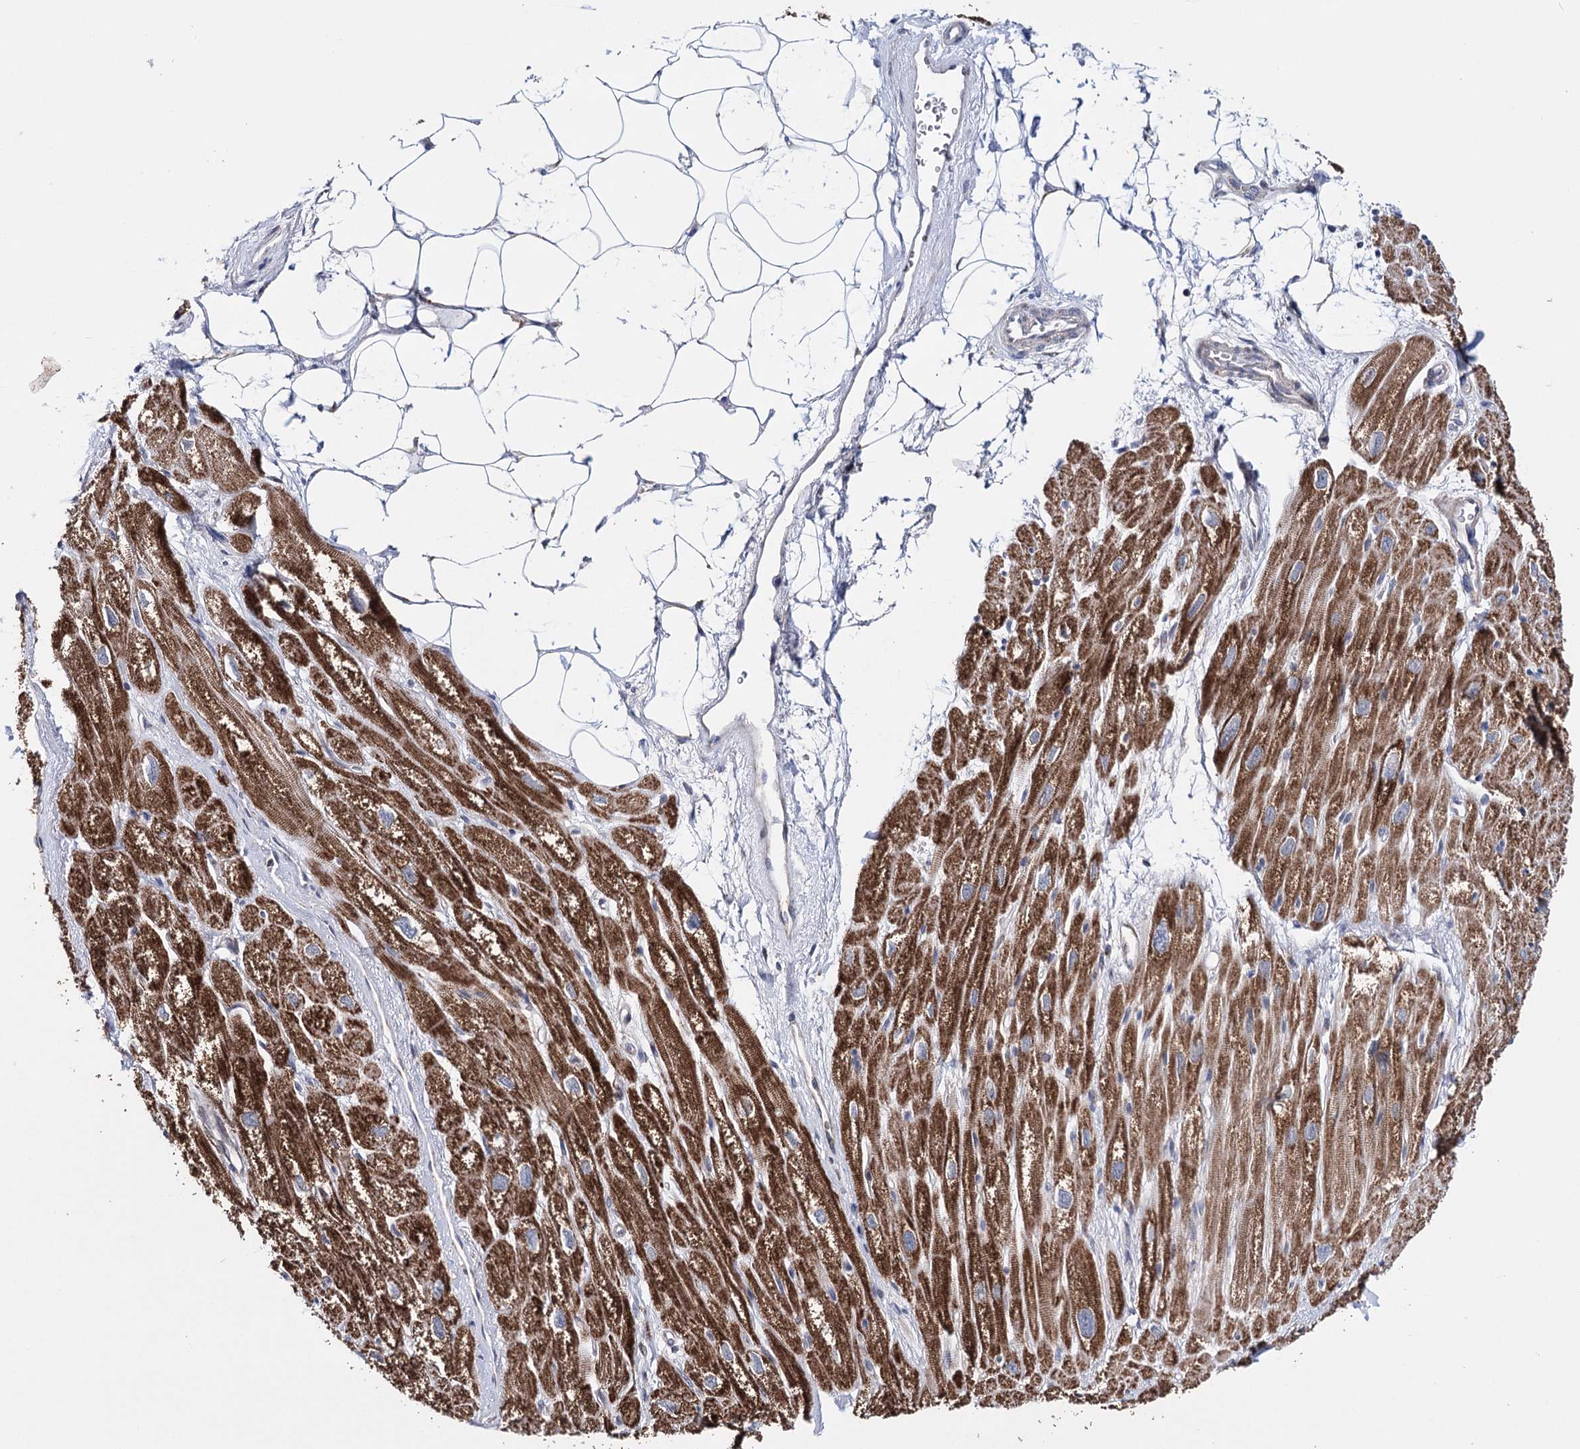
{"staining": {"intensity": "strong", "quantity": ">75%", "location": "cytoplasmic/membranous"}, "tissue": "heart muscle", "cell_type": "Cardiomyocytes", "image_type": "normal", "snomed": [{"axis": "morphology", "description": "Normal tissue, NOS"}, {"axis": "topography", "description": "Heart"}], "caption": "There is high levels of strong cytoplasmic/membranous expression in cardiomyocytes of normal heart muscle, as demonstrated by immunohistochemical staining (brown color).", "gene": "CFAP46", "patient": {"sex": "male", "age": 50}}